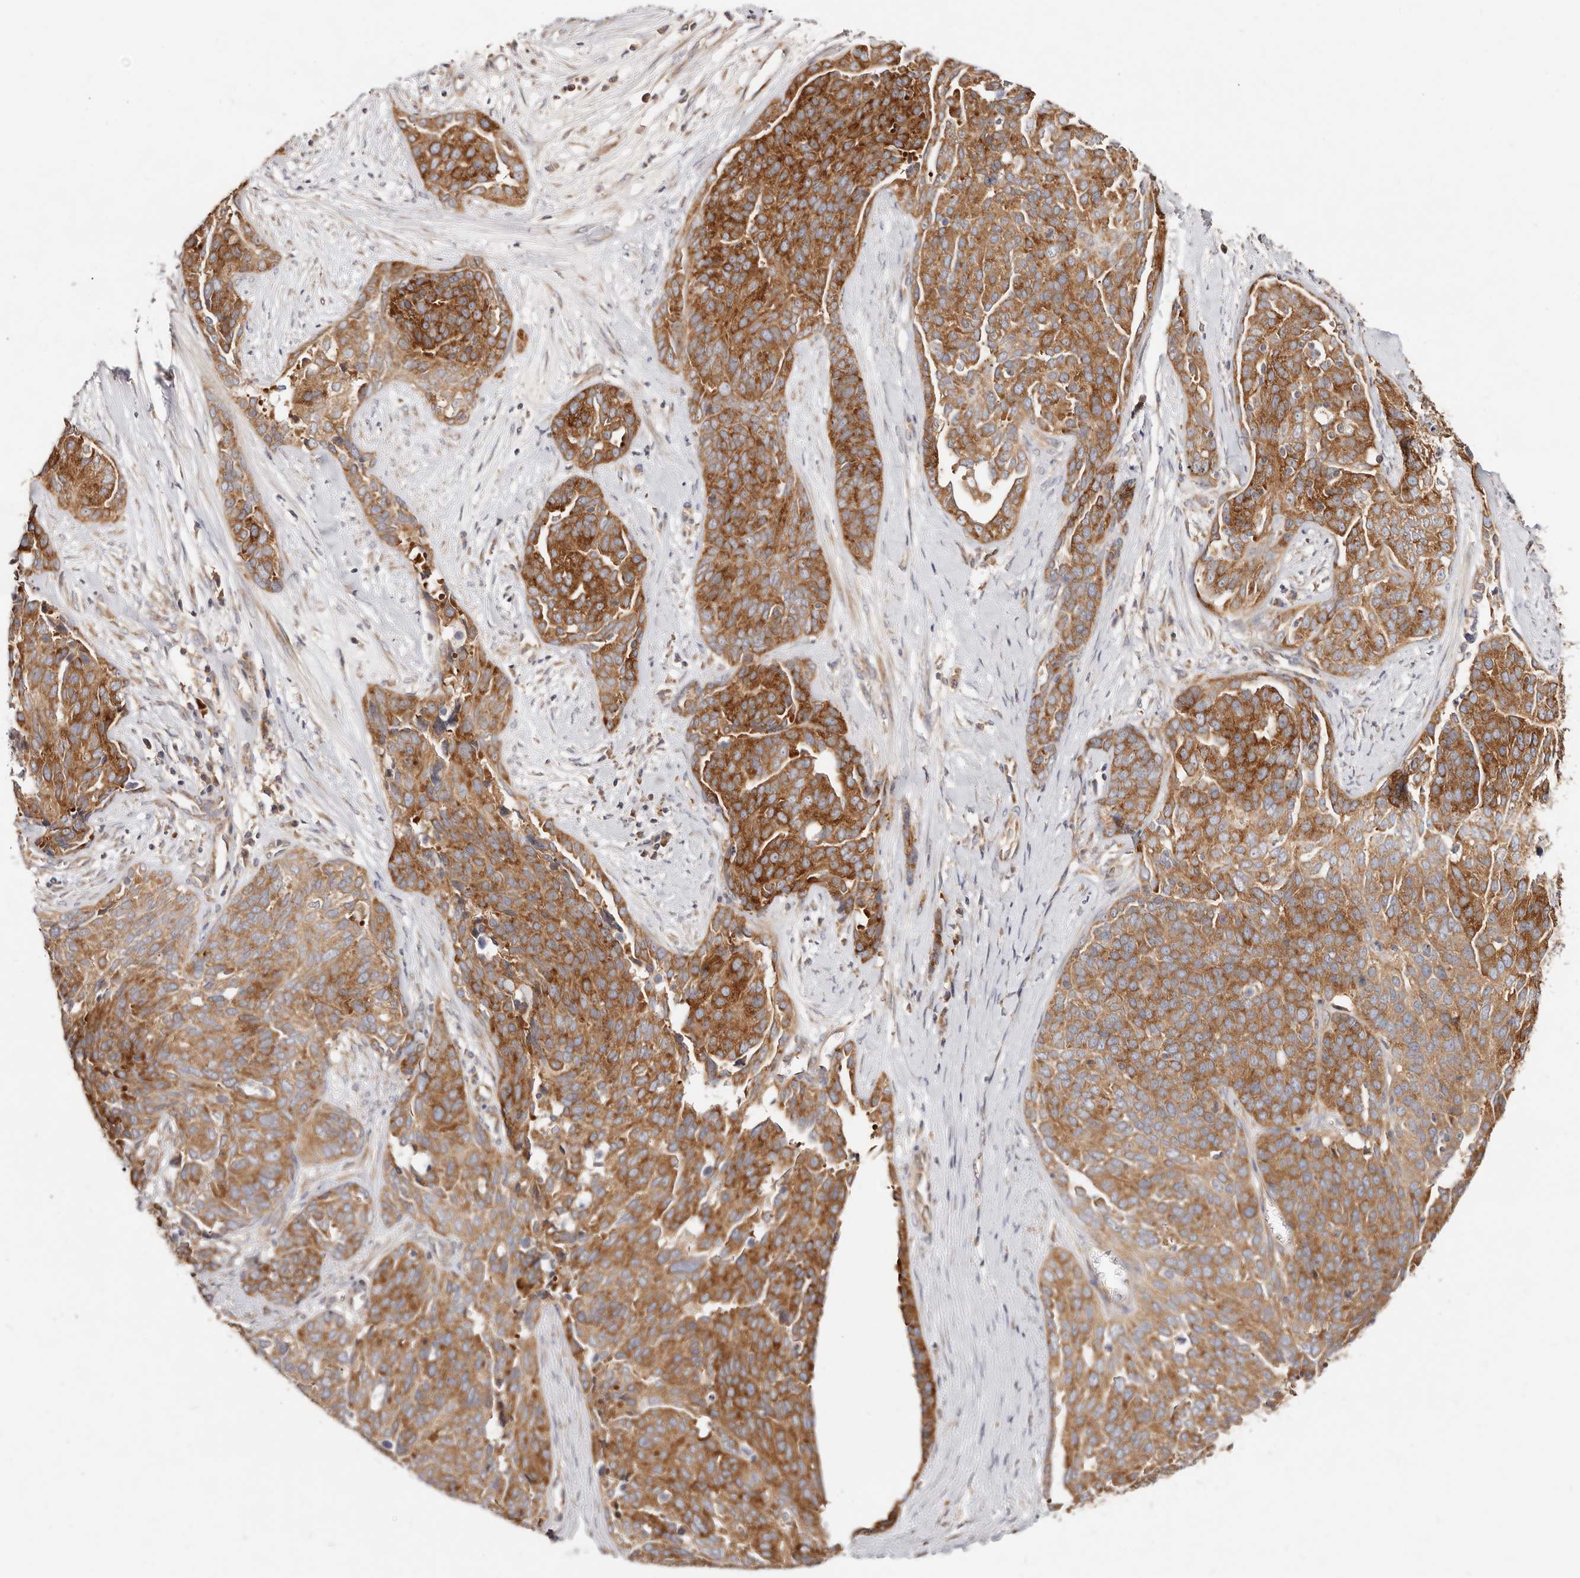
{"staining": {"intensity": "strong", "quantity": ">75%", "location": "cytoplasmic/membranous"}, "tissue": "ovarian cancer", "cell_type": "Tumor cells", "image_type": "cancer", "snomed": [{"axis": "morphology", "description": "Cystadenocarcinoma, serous, NOS"}, {"axis": "topography", "description": "Ovary"}], "caption": "Immunohistochemistry of human ovarian cancer demonstrates high levels of strong cytoplasmic/membranous expression in about >75% of tumor cells.", "gene": "GNA13", "patient": {"sex": "female", "age": 44}}